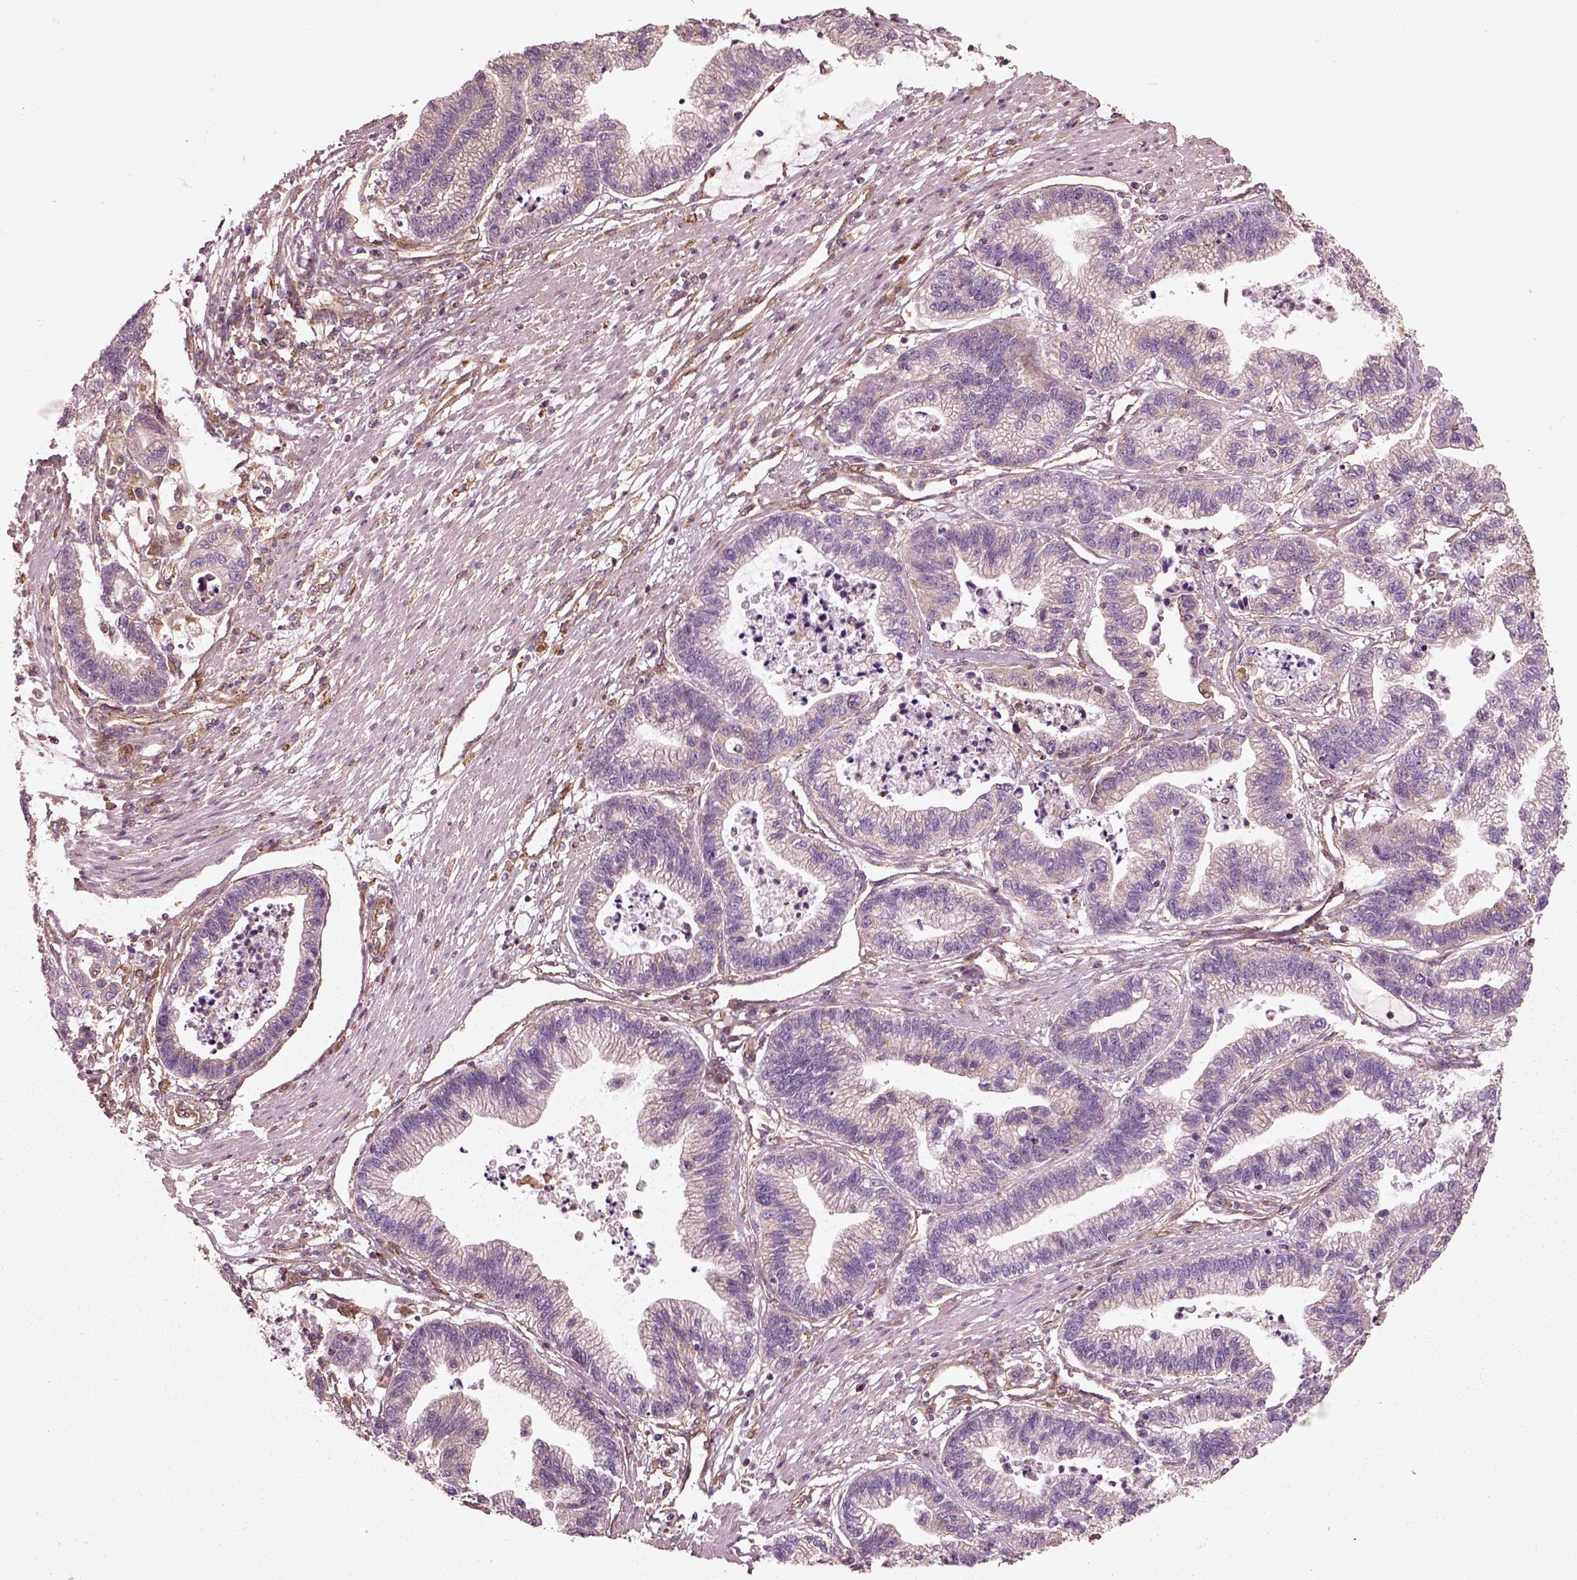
{"staining": {"intensity": "moderate", "quantity": "<25%", "location": "cytoplasmic/membranous"}, "tissue": "stomach cancer", "cell_type": "Tumor cells", "image_type": "cancer", "snomed": [{"axis": "morphology", "description": "Adenocarcinoma, NOS"}, {"axis": "topography", "description": "Stomach"}], "caption": "Protein staining of stomach cancer tissue demonstrates moderate cytoplasmic/membranous expression in approximately <25% of tumor cells.", "gene": "WASHC2A", "patient": {"sex": "male", "age": 83}}